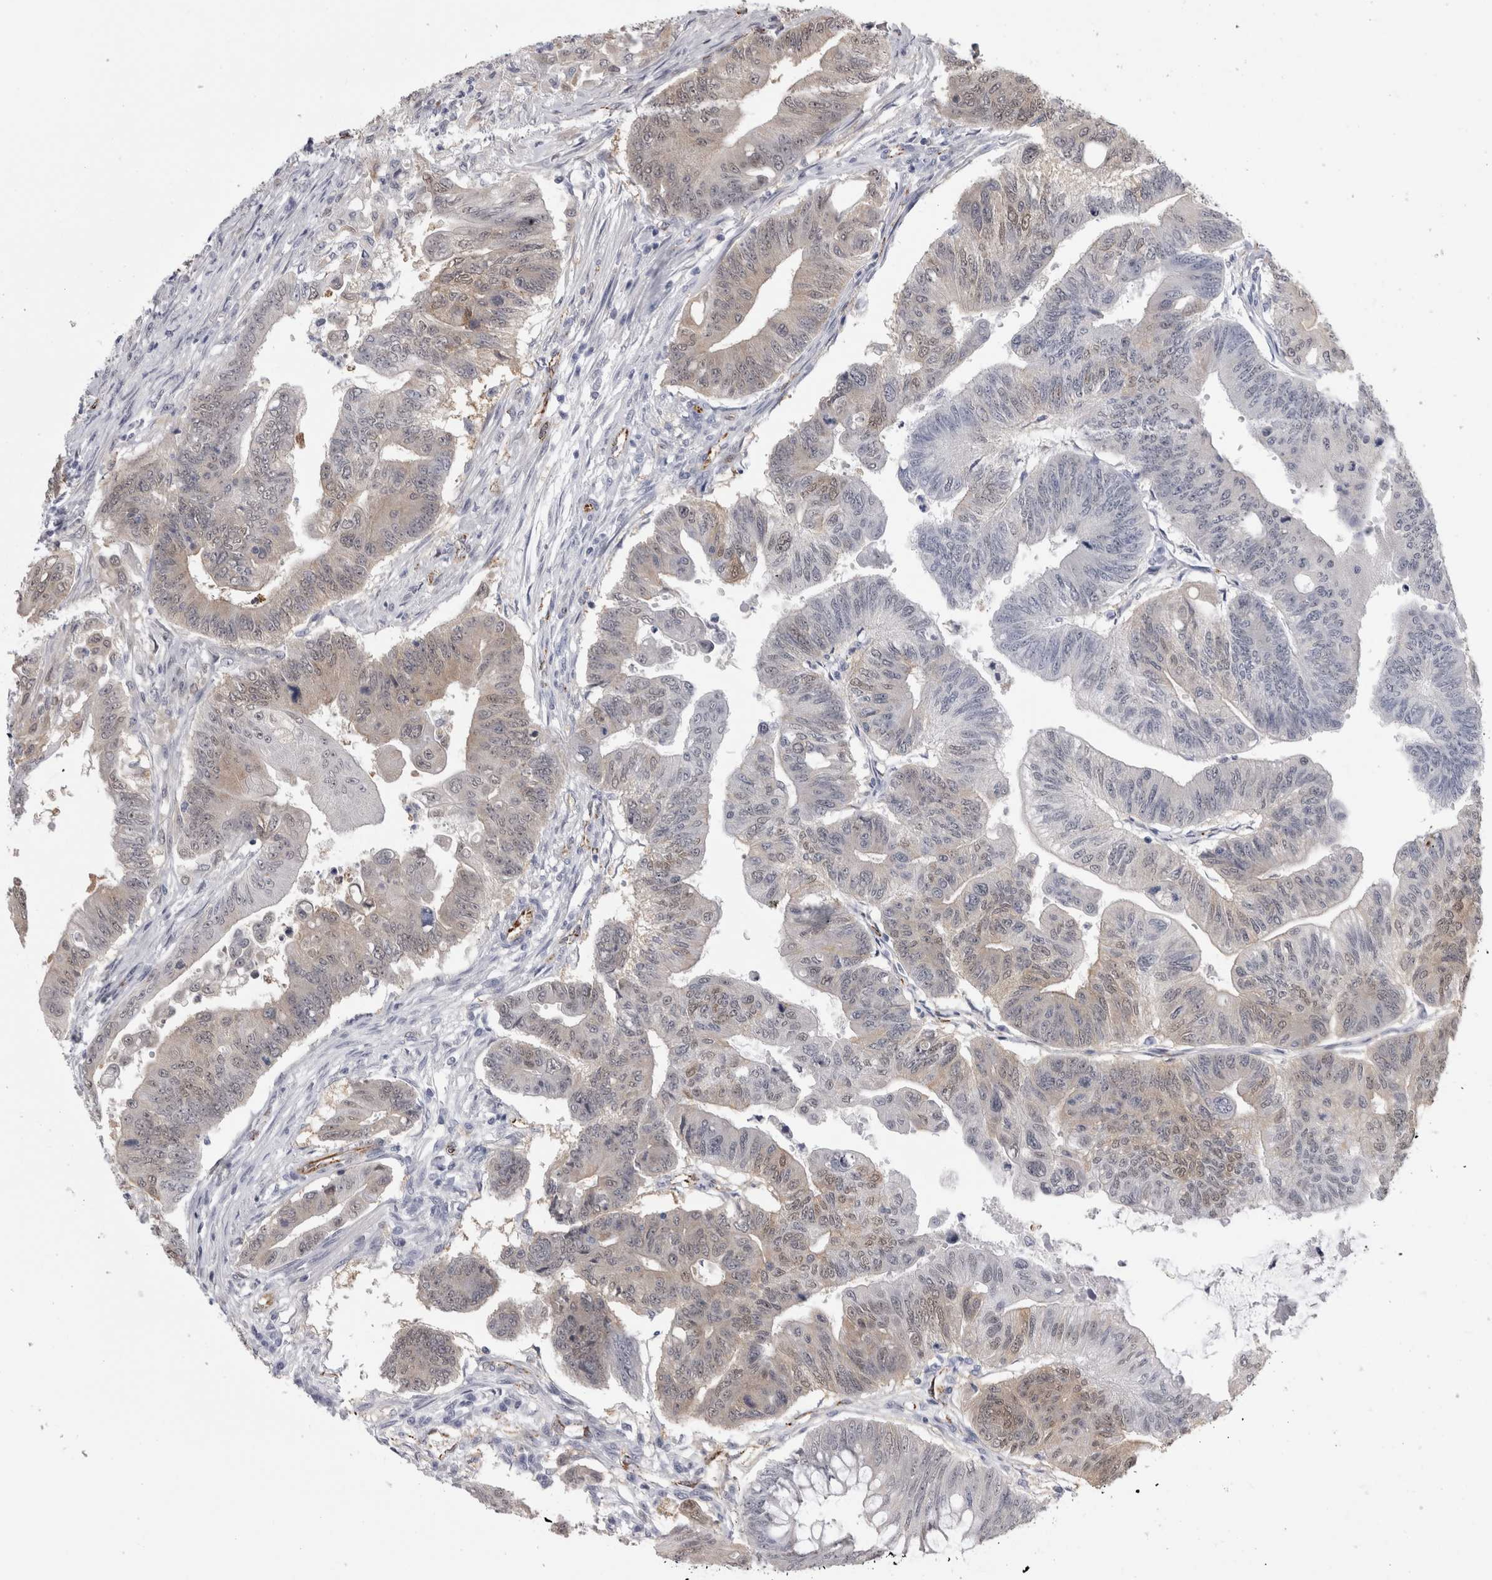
{"staining": {"intensity": "weak", "quantity": "25%-75%", "location": "cytoplasmic/membranous"}, "tissue": "colorectal cancer", "cell_type": "Tumor cells", "image_type": "cancer", "snomed": [{"axis": "morphology", "description": "Adenoma, NOS"}, {"axis": "morphology", "description": "Adenocarcinoma, NOS"}, {"axis": "topography", "description": "Colon"}], "caption": "Colorectal cancer stained with a brown dye shows weak cytoplasmic/membranous positive expression in approximately 25%-75% of tumor cells.", "gene": "ACOT7", "patient": {"sex": "male", "age": 79}}